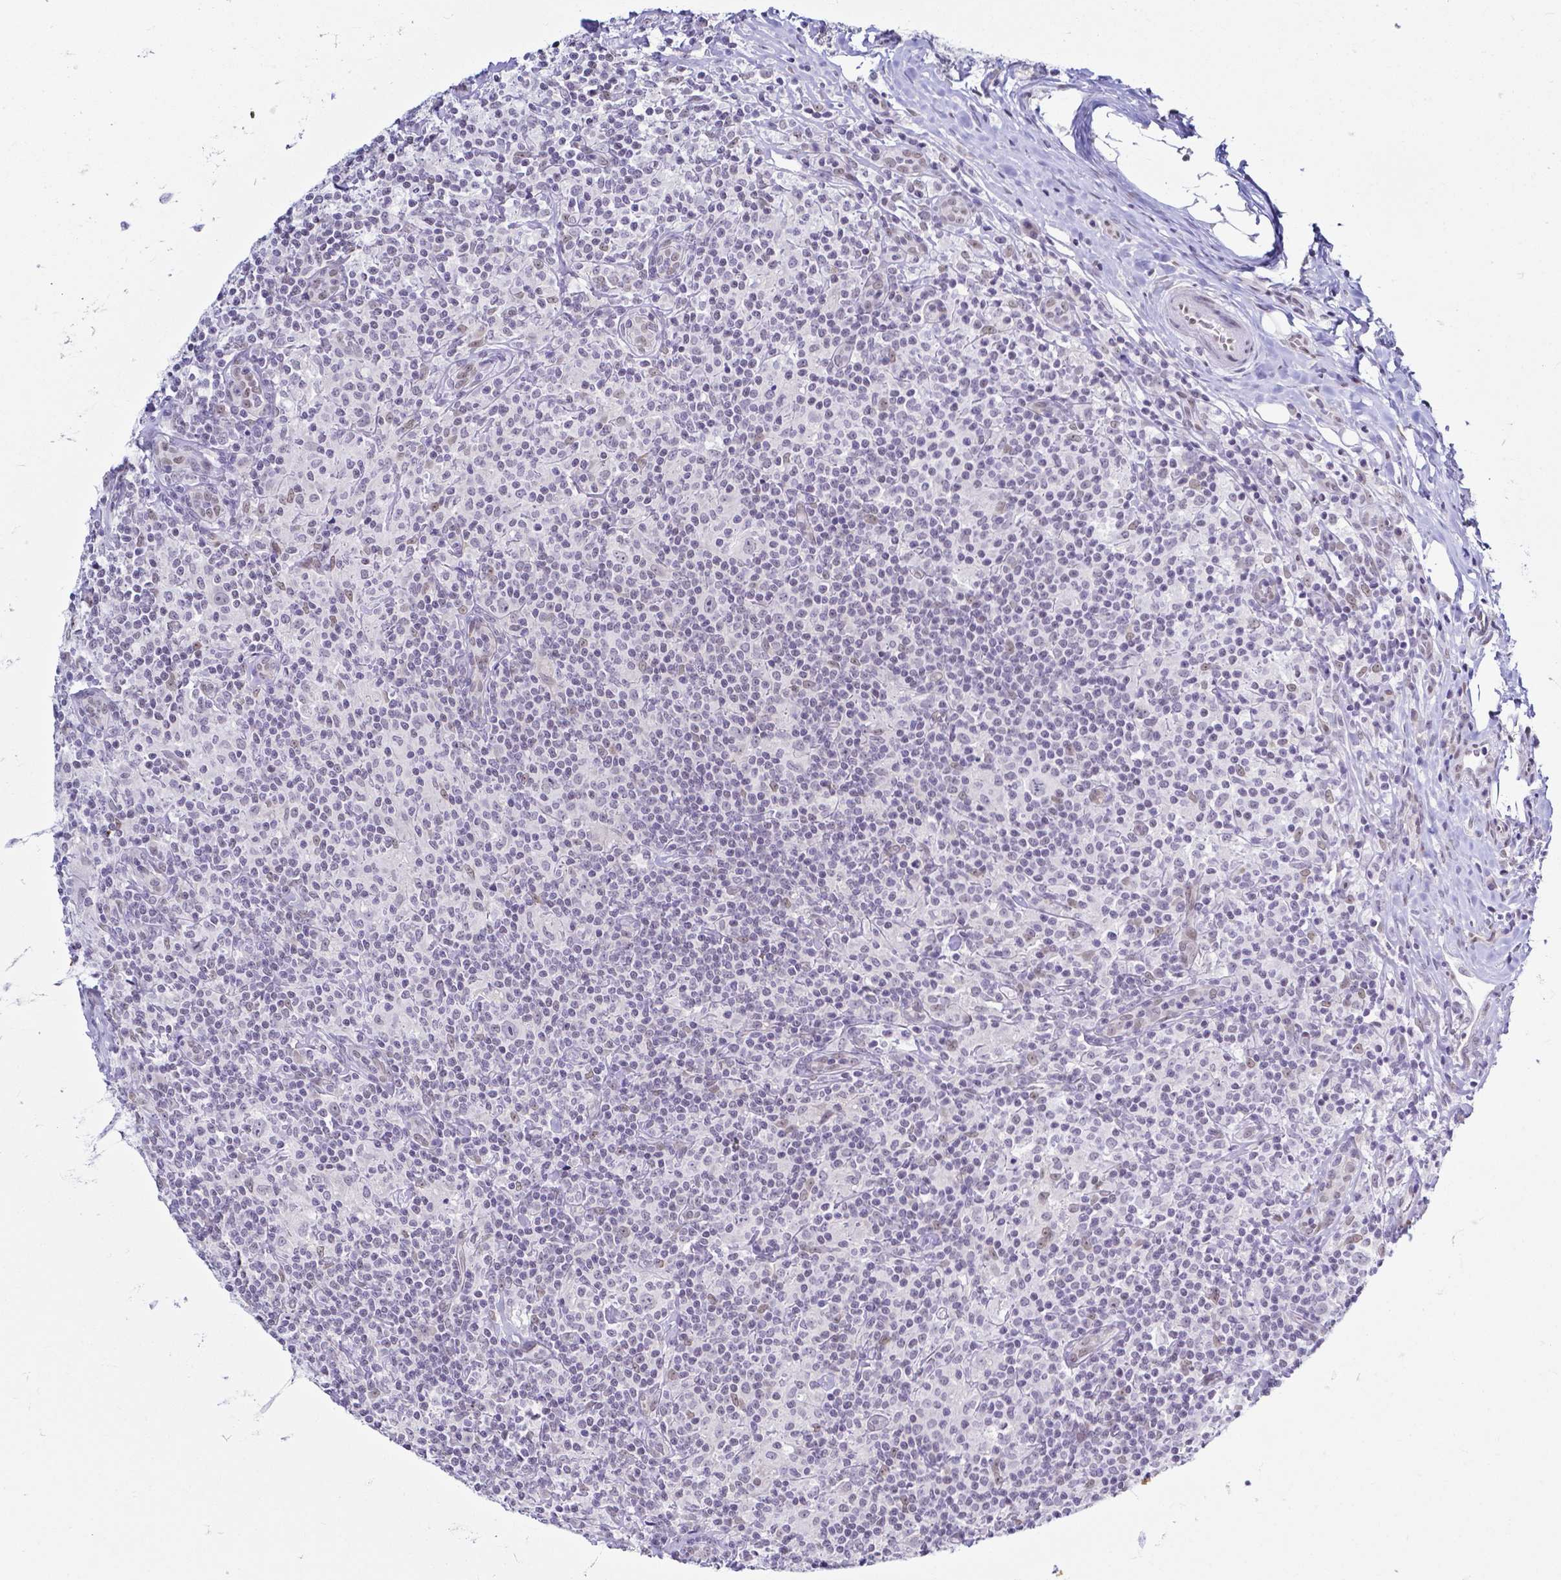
{"staining": {"intensity": "negative", "quantity": "none", "location": "none"}, "tissue": "lymphoma", "cell_type": "Tumor cells", "image_type": "cancer", "snomed": [{"axis": "morphology", "description": "Hodgkin's disease, NOS"}, {"axis": "morphology", "description": "Hodgkin's lymphoma, nodular sclerosis"}, {"axis": "topography", "description": "Lymph node"}], "caption": "The photomicrograph exhibits no significant positivity in tumor cells of Hodgkin's disease.", "gene": "FAM83G", "patient": {"sex": "female", "age": 10}}